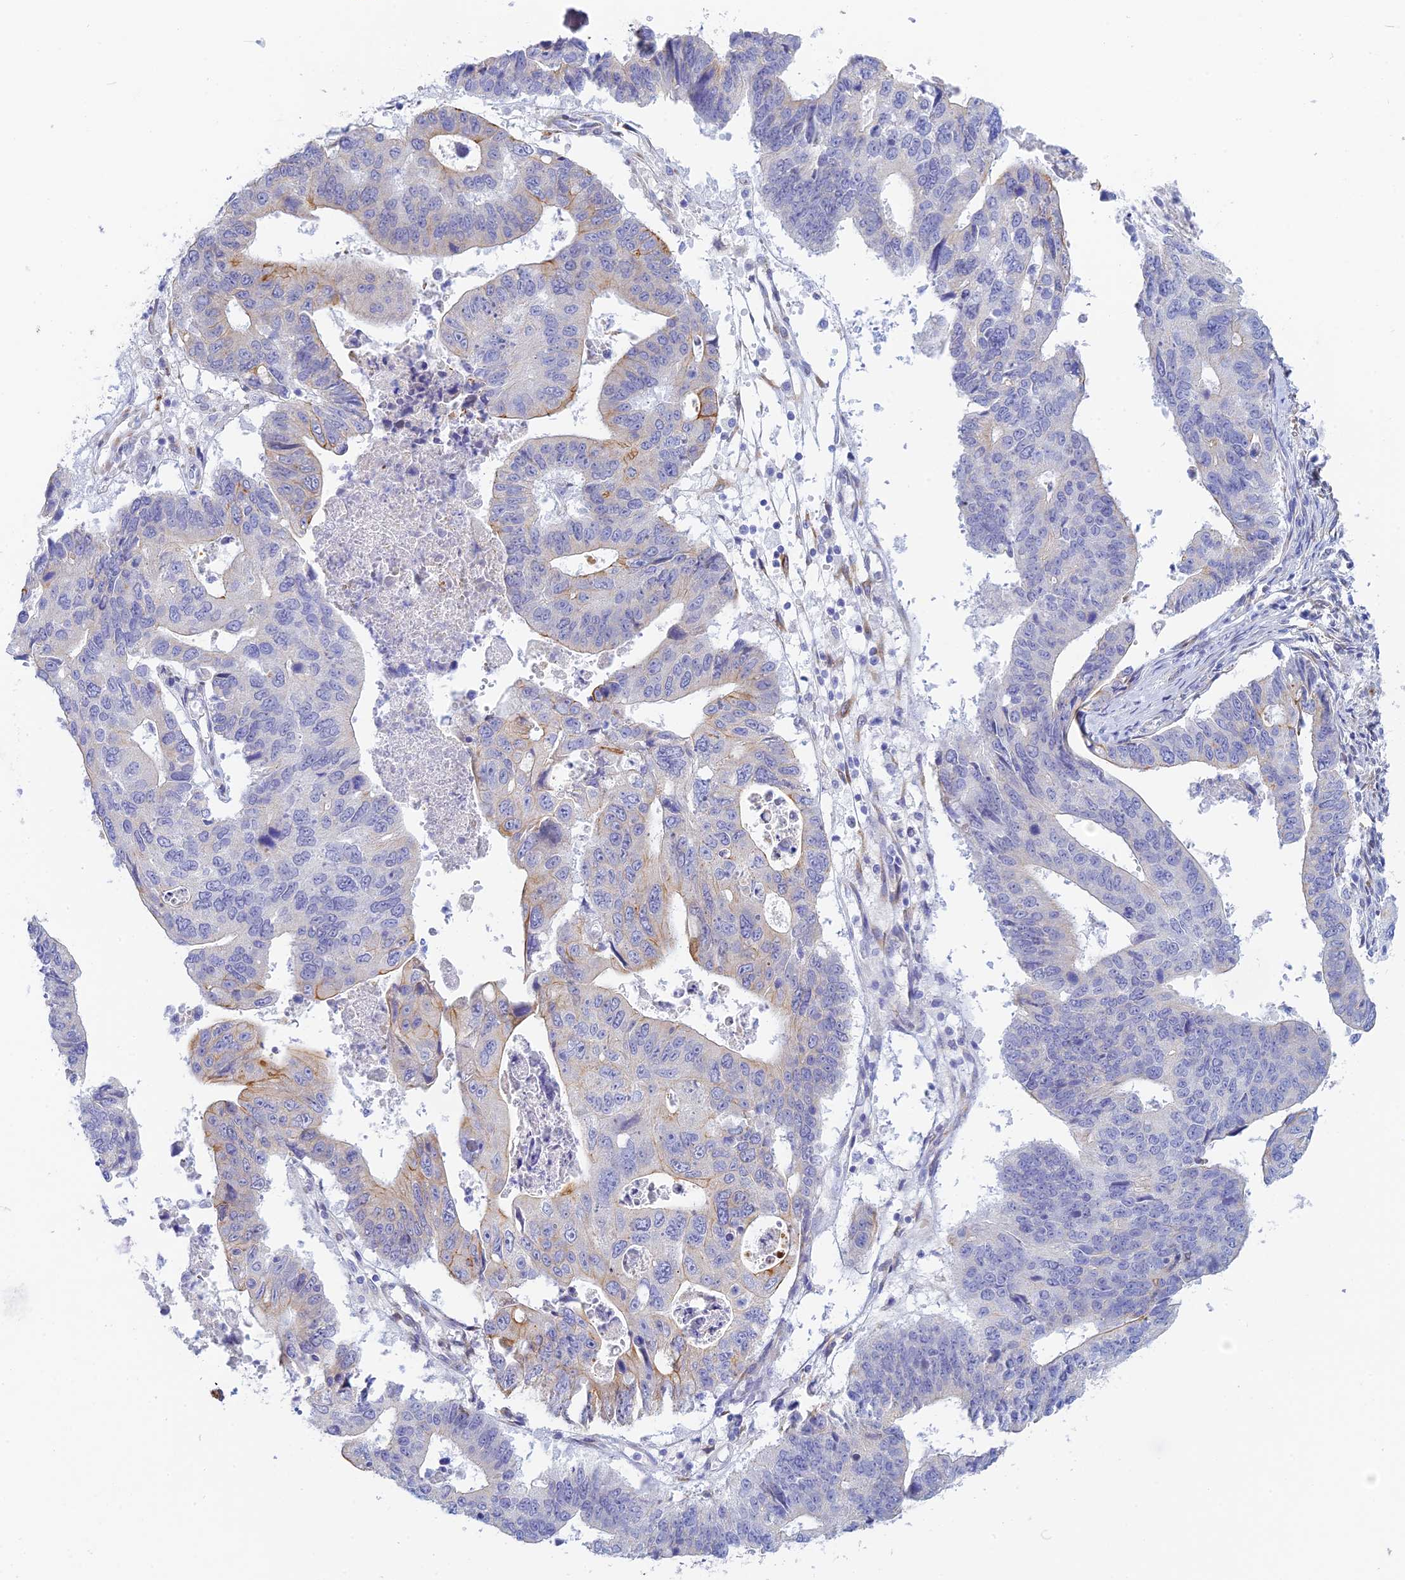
{"staining": {"intensity": "moderate", "quantity": "<25%", "location": "cytoplasmic/membranous"}, "tissue": "stomach cancer", "cell_type": "Tumor cells", "image_type": "cancer", "snomed": [{"axis": "morphology", "description": "Adenocarcinoma, NOS"}, {"axis": "topography", "description": "Stomach"}], "caption": "Immunohistochemistry micrograph of neoplastic tissue: human stomach adenocarcinoma stained using immunohistochemistry exhibits low levels of moderate protein expression localized specifically in the cytoplasmic/membranous of tumor cells, appearing as a cytoplasmic/membranous brown color.", "gene": "CEP152", "patient": {"sex": "male", "age": 59}}